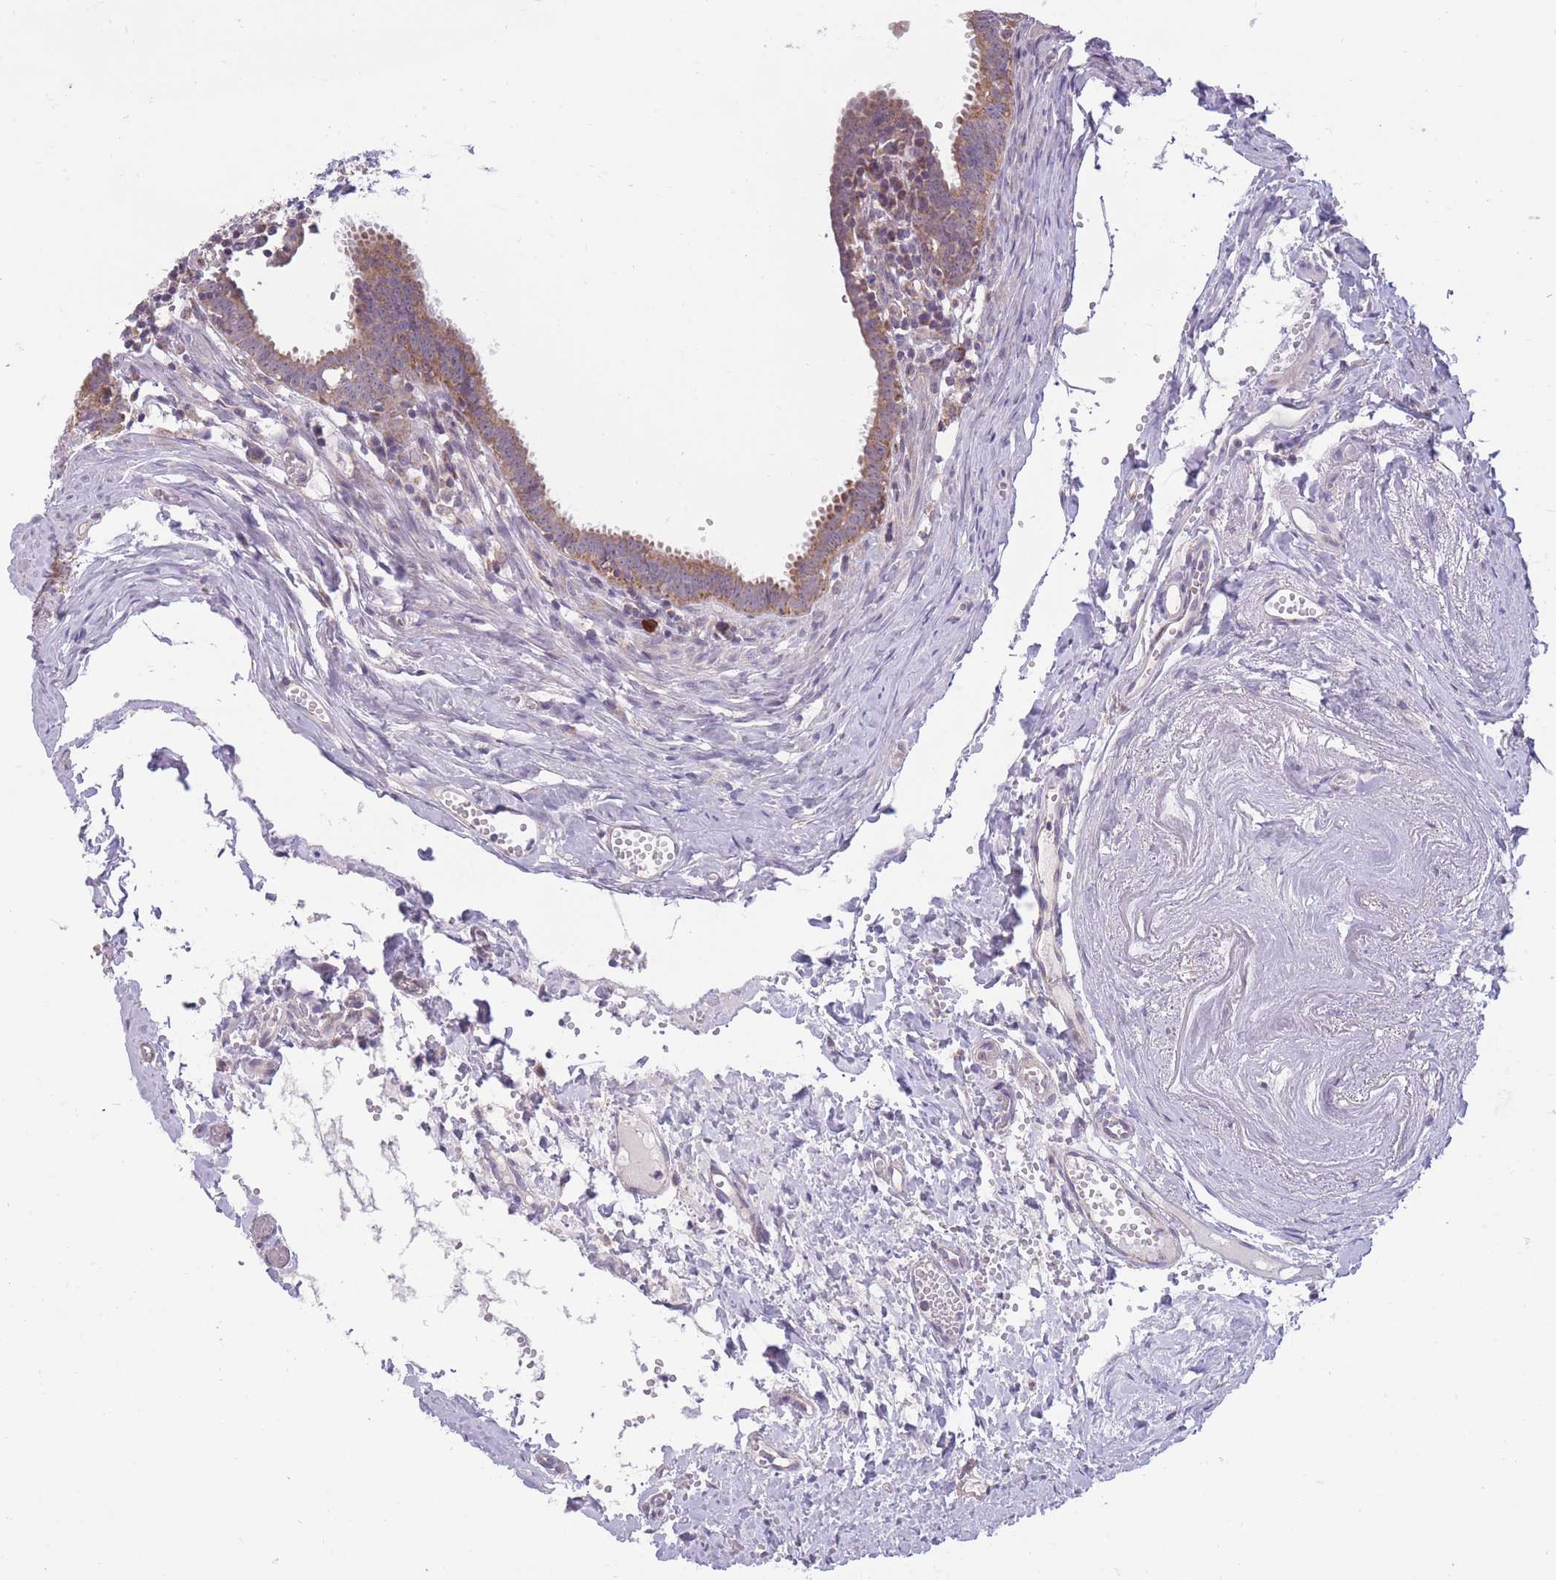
{"staining": {"intensity": "moderate", "quantity": "25%-75%", "location": "cytoplasmic/membranous"}, "tissue": "fallopian tube", "cell_type": "Glandular cells", "image_type": "normal", "snomed": [{"axis": "morphology", "description": "Normal tissue, NOS"}, {"axis": "morphology", "description": "Carcinoma, NOS"}, {"axis": "topography", "description": "Fallopian tube"}, {"axis": "topography", "description": "Ovary"}], "caption": "Protein expression analysis of normal human fallopian tube reveals moderate cytoplasmic/membranous staining in about 25%-75% of glandular cells.", "gene": "MRPS18C", "patient": {"sex": "female", "age": 59}}